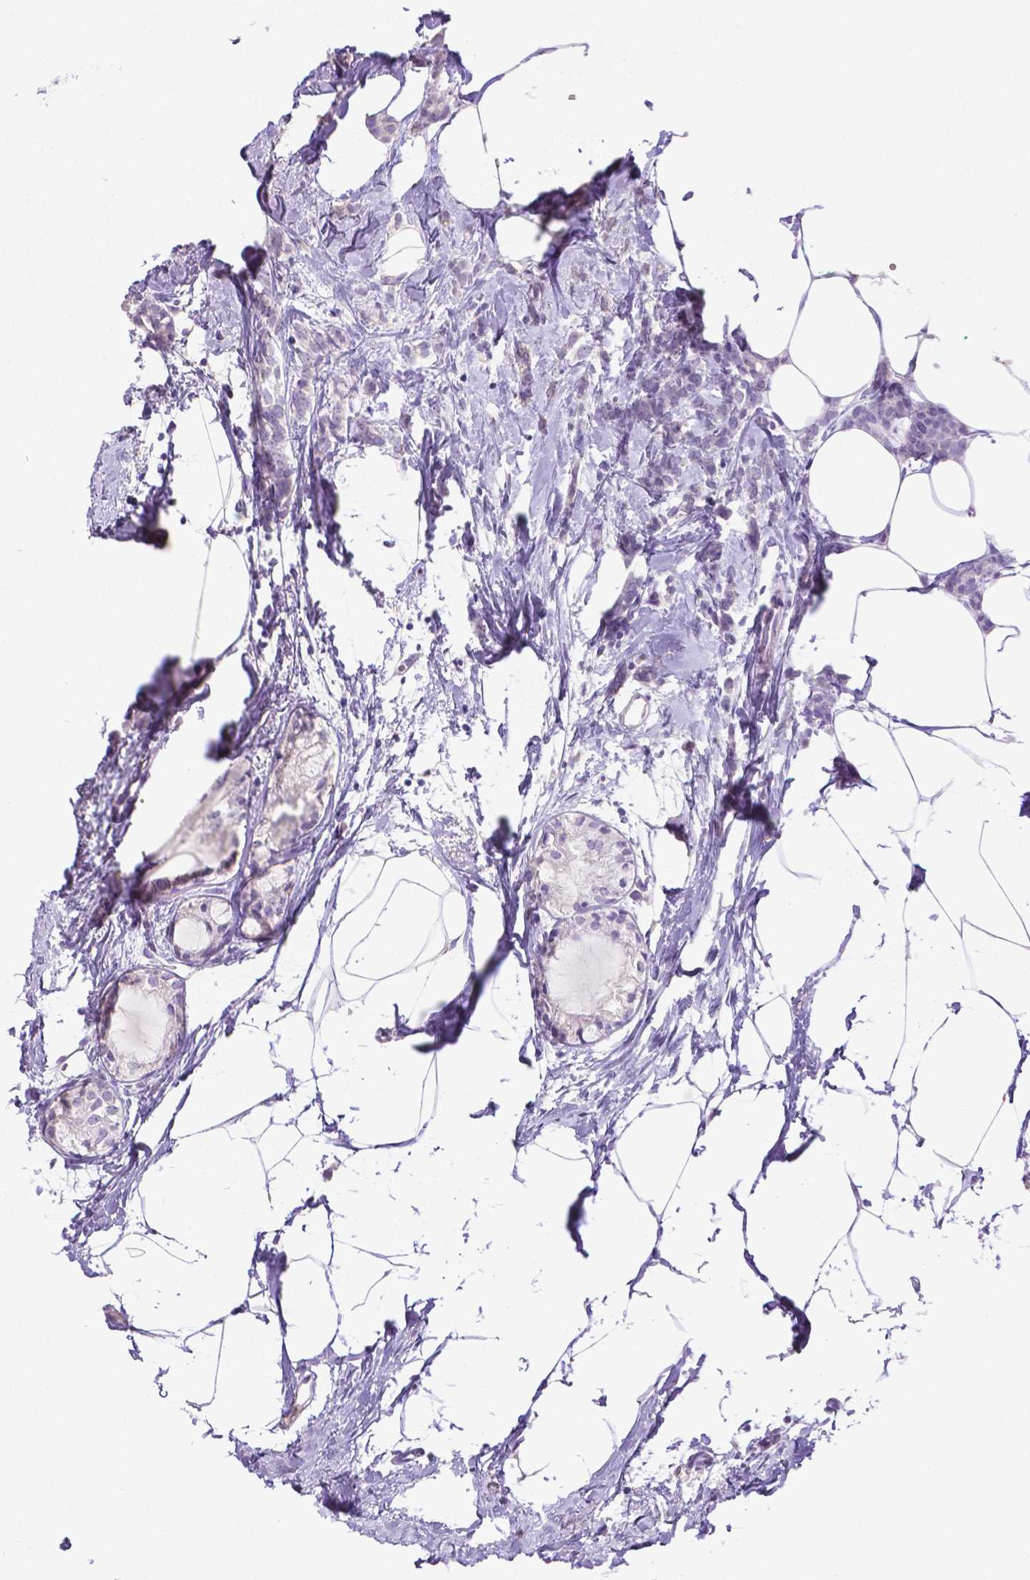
{"staining": {"intensity": "negative", "quantity": "none", "location": "none"}, "tissue": "breast cancer", "cell_type": "Tumor cells", "image_type": "cancer", "snomed": [{"axis": "morphology", "description": "Duct carcinoma"}, {"axis": "topography", "description": "Breast"}], "caption": "A high-resolution photomicrograph shows IHC staining of breast invasive ductal carcinoma, which shows no significant expression in tumor cells.", "gene": "SATB2", "patient": {"sex": "female", "age": 40}}